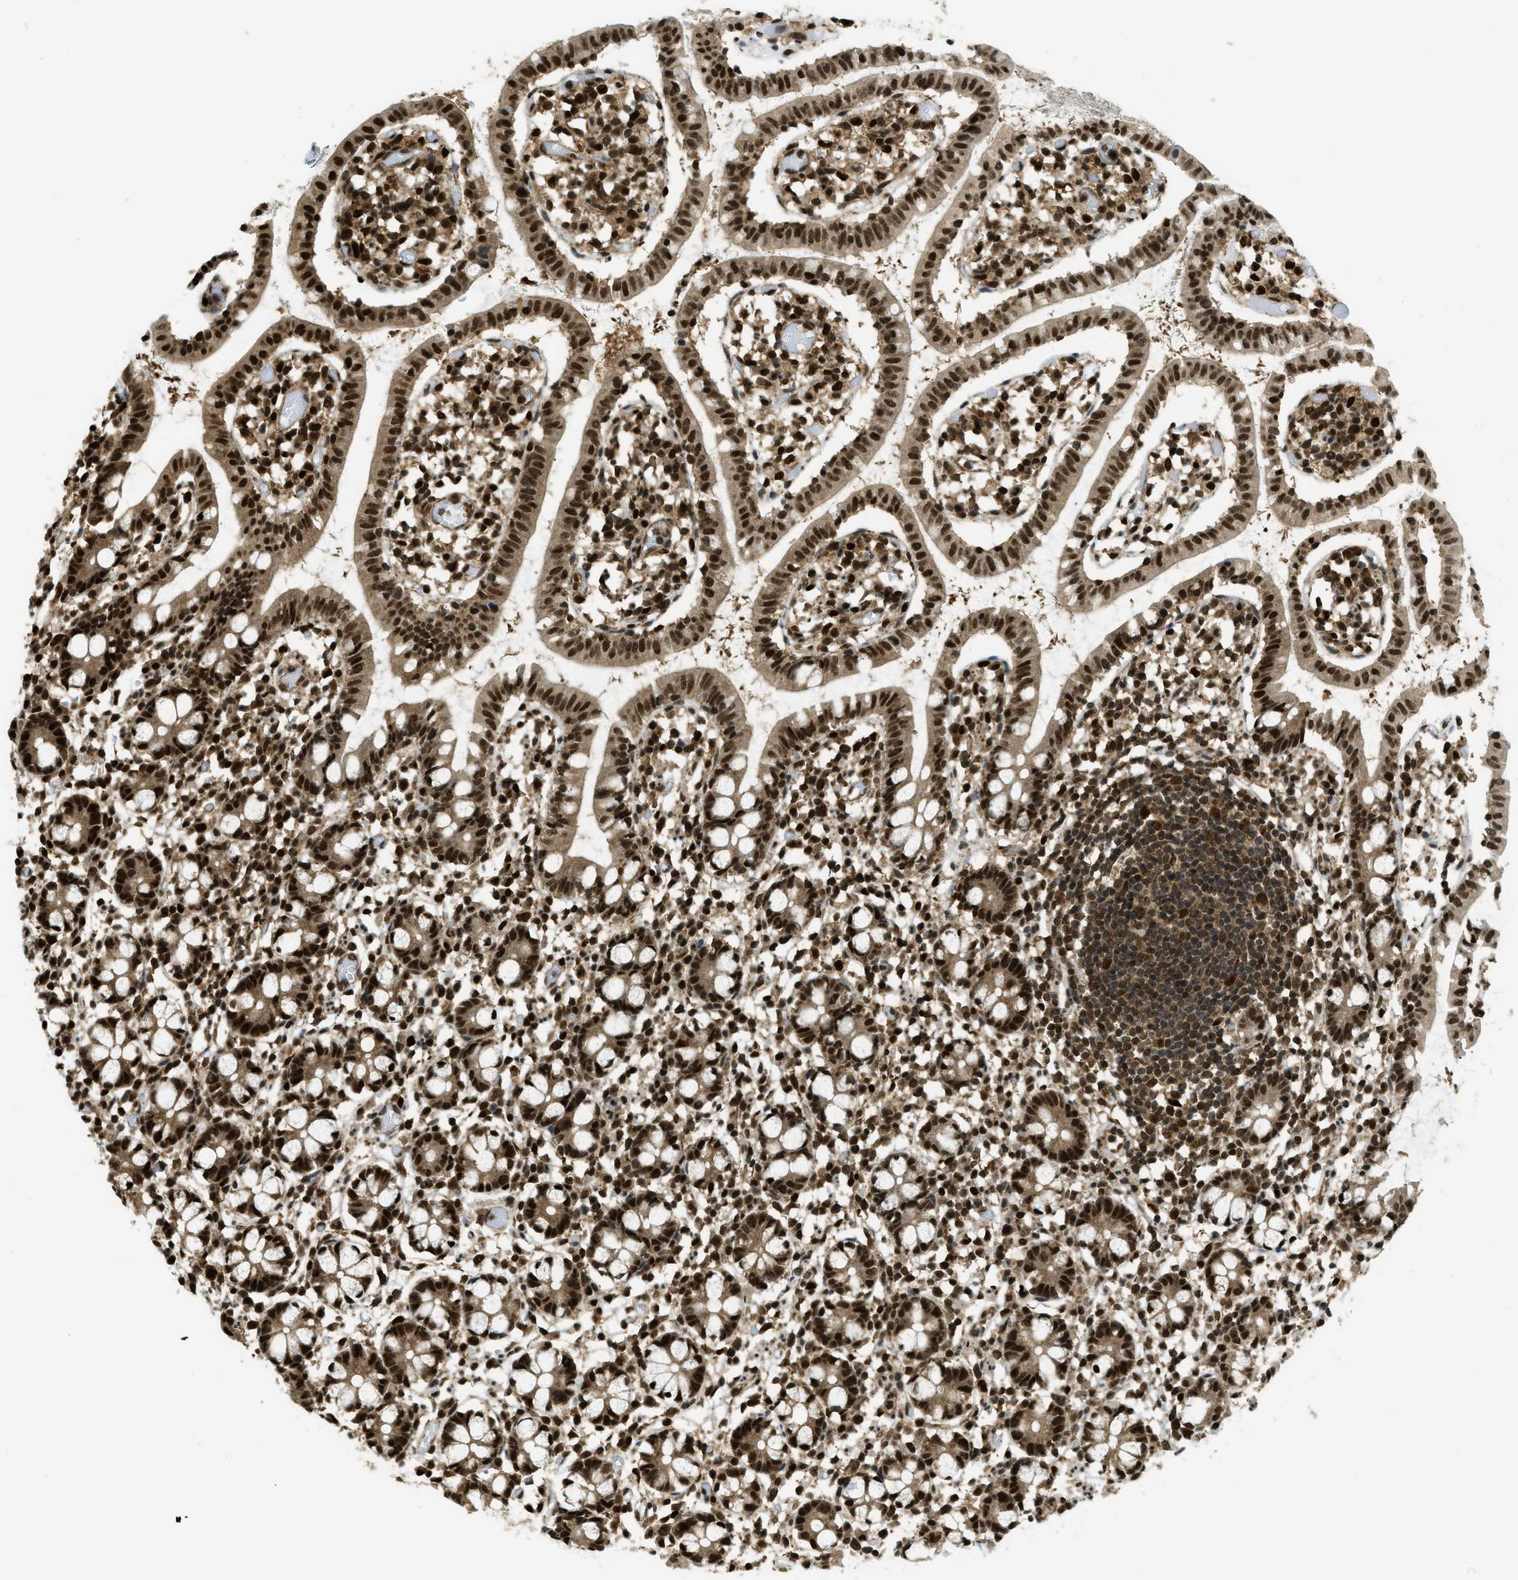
{"staining": {"intensity": "strong", "quantity": ">75%", "location": "nuclear"}, "tissue": "small intestine", "cell_type": "Glandular cells", "image_type": "normal", "snomed": [{"axis": "morphology", "description": "Normal tissue, NOS"}, {"axis": "morphology", "description": "Cystadenocarcinoma, serous, Metastatic site"}, {"axis": "topography", "description": "Small intestine"}], "caption": "Normal small intestine was stained to show a protein in brown. There is high levels of strong nuclear staining in about >75% of glandular cells.", "gene": "TNPO1", "patient": {"sex": "female", "age": 61}}